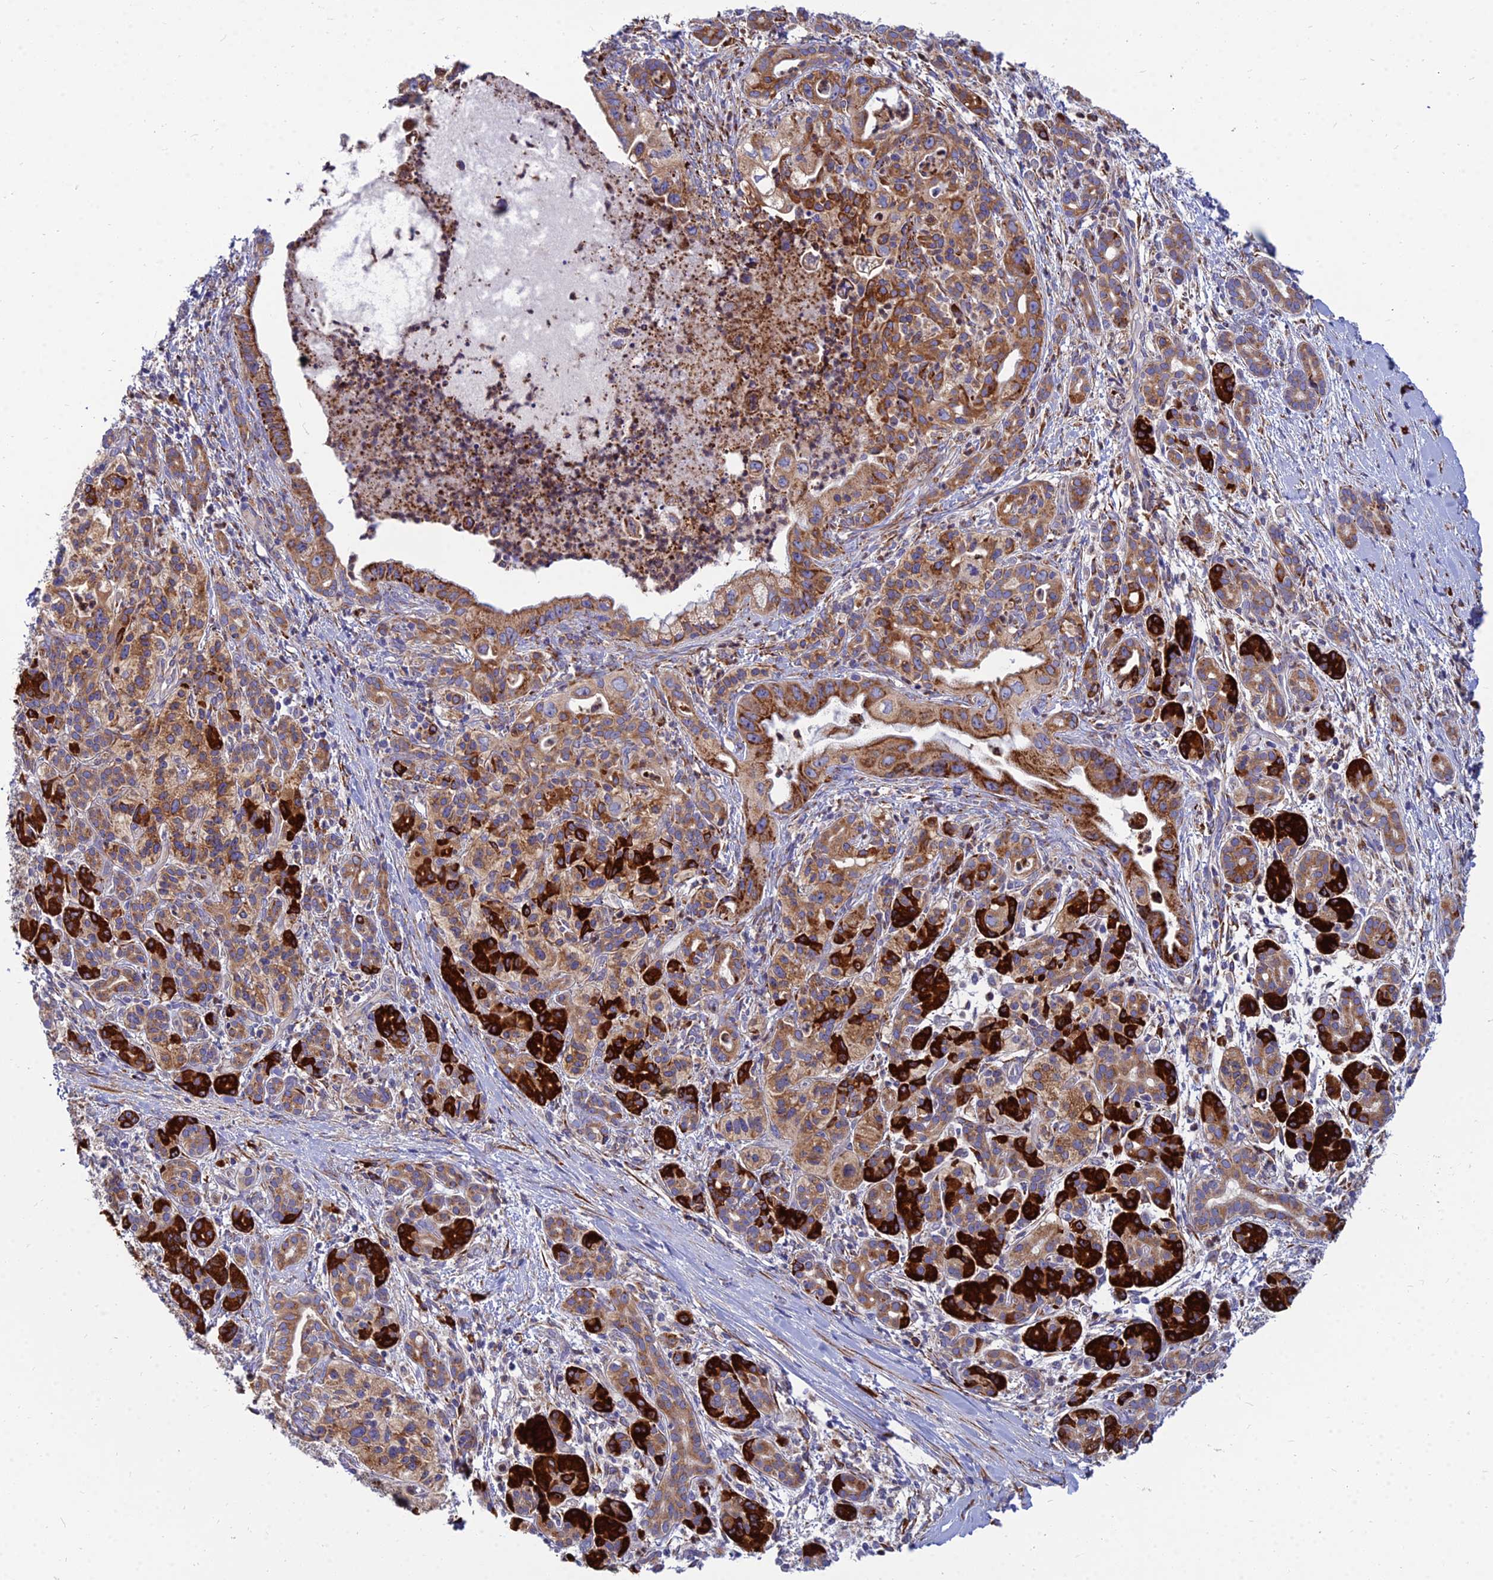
{"staining": {"intensity": "moderate", "quantity": ">75%", "location": "cytoplasmic/membranous"}, "tissue": "pancreatic cancer", "cell_type": "Tumor cells", "image_type": "cancer", "snomed": [{"axis": "morphology", "description": "Adenocarcinoma, NOS"}, {"axis": "topography", "description": "Pancreas"}], "caption": "IHC (DAB) staining of pancreatic adenocarcinoma displays moderate cytoplasmic/membranous protein positivity in about >75% of tumor cells.", "gene": "CCT6B", "patient": {"sex": "male", "age": 58}}